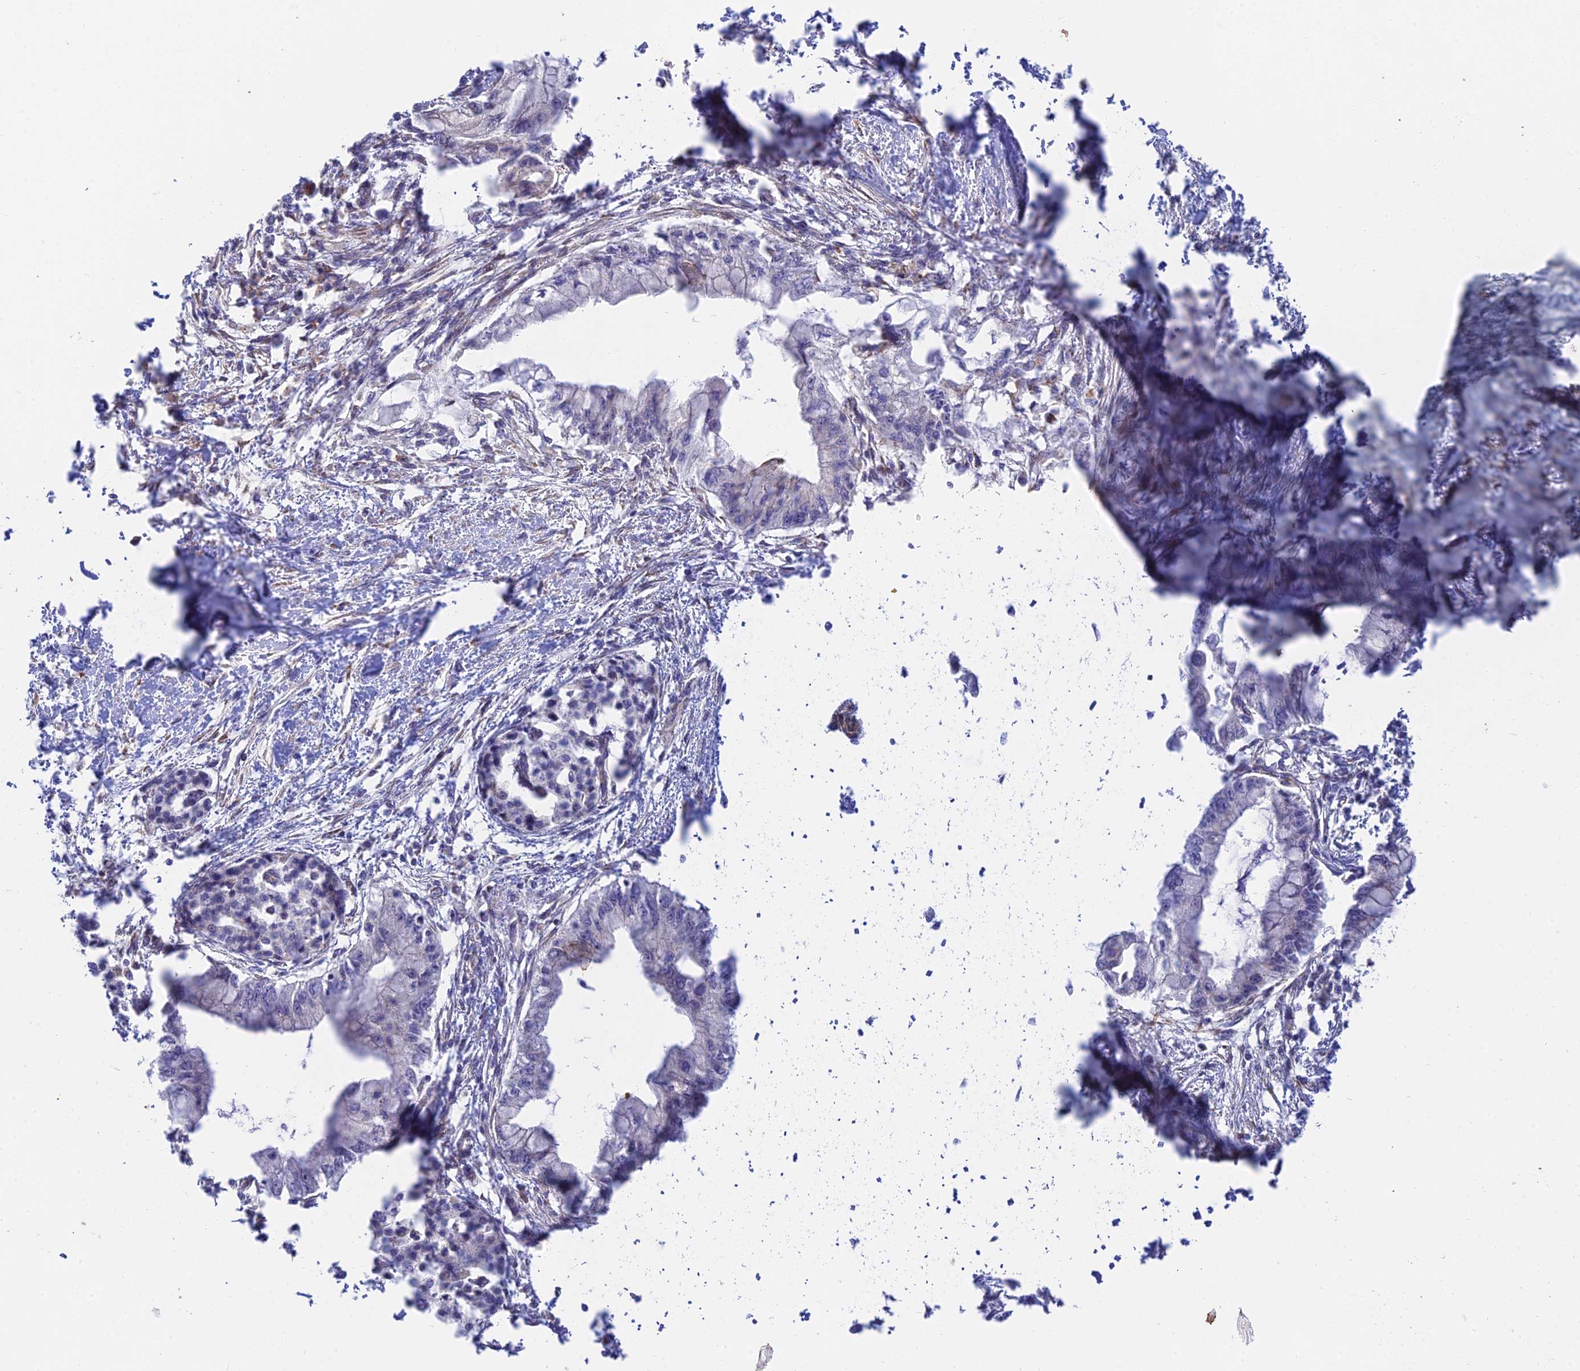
{"staining": {"intensity": "negative", "quantity": "none", "location": "none"}, "tissue": "pancreatic cancer", "cell_type": "Tumor cells", "image_type": "cancer", "snomed": [{"axis": "morphology", "description": "Adenocarcinoma, NOS"}, {"axis": "topography", "description": "Pancreas"}], "caption": "Tumor cells show no significant protein staining in pancreatic cancer (adenocarcinoma).", "gene": "KCNAB1", "patient": {"sex": "male", "age": 48}}